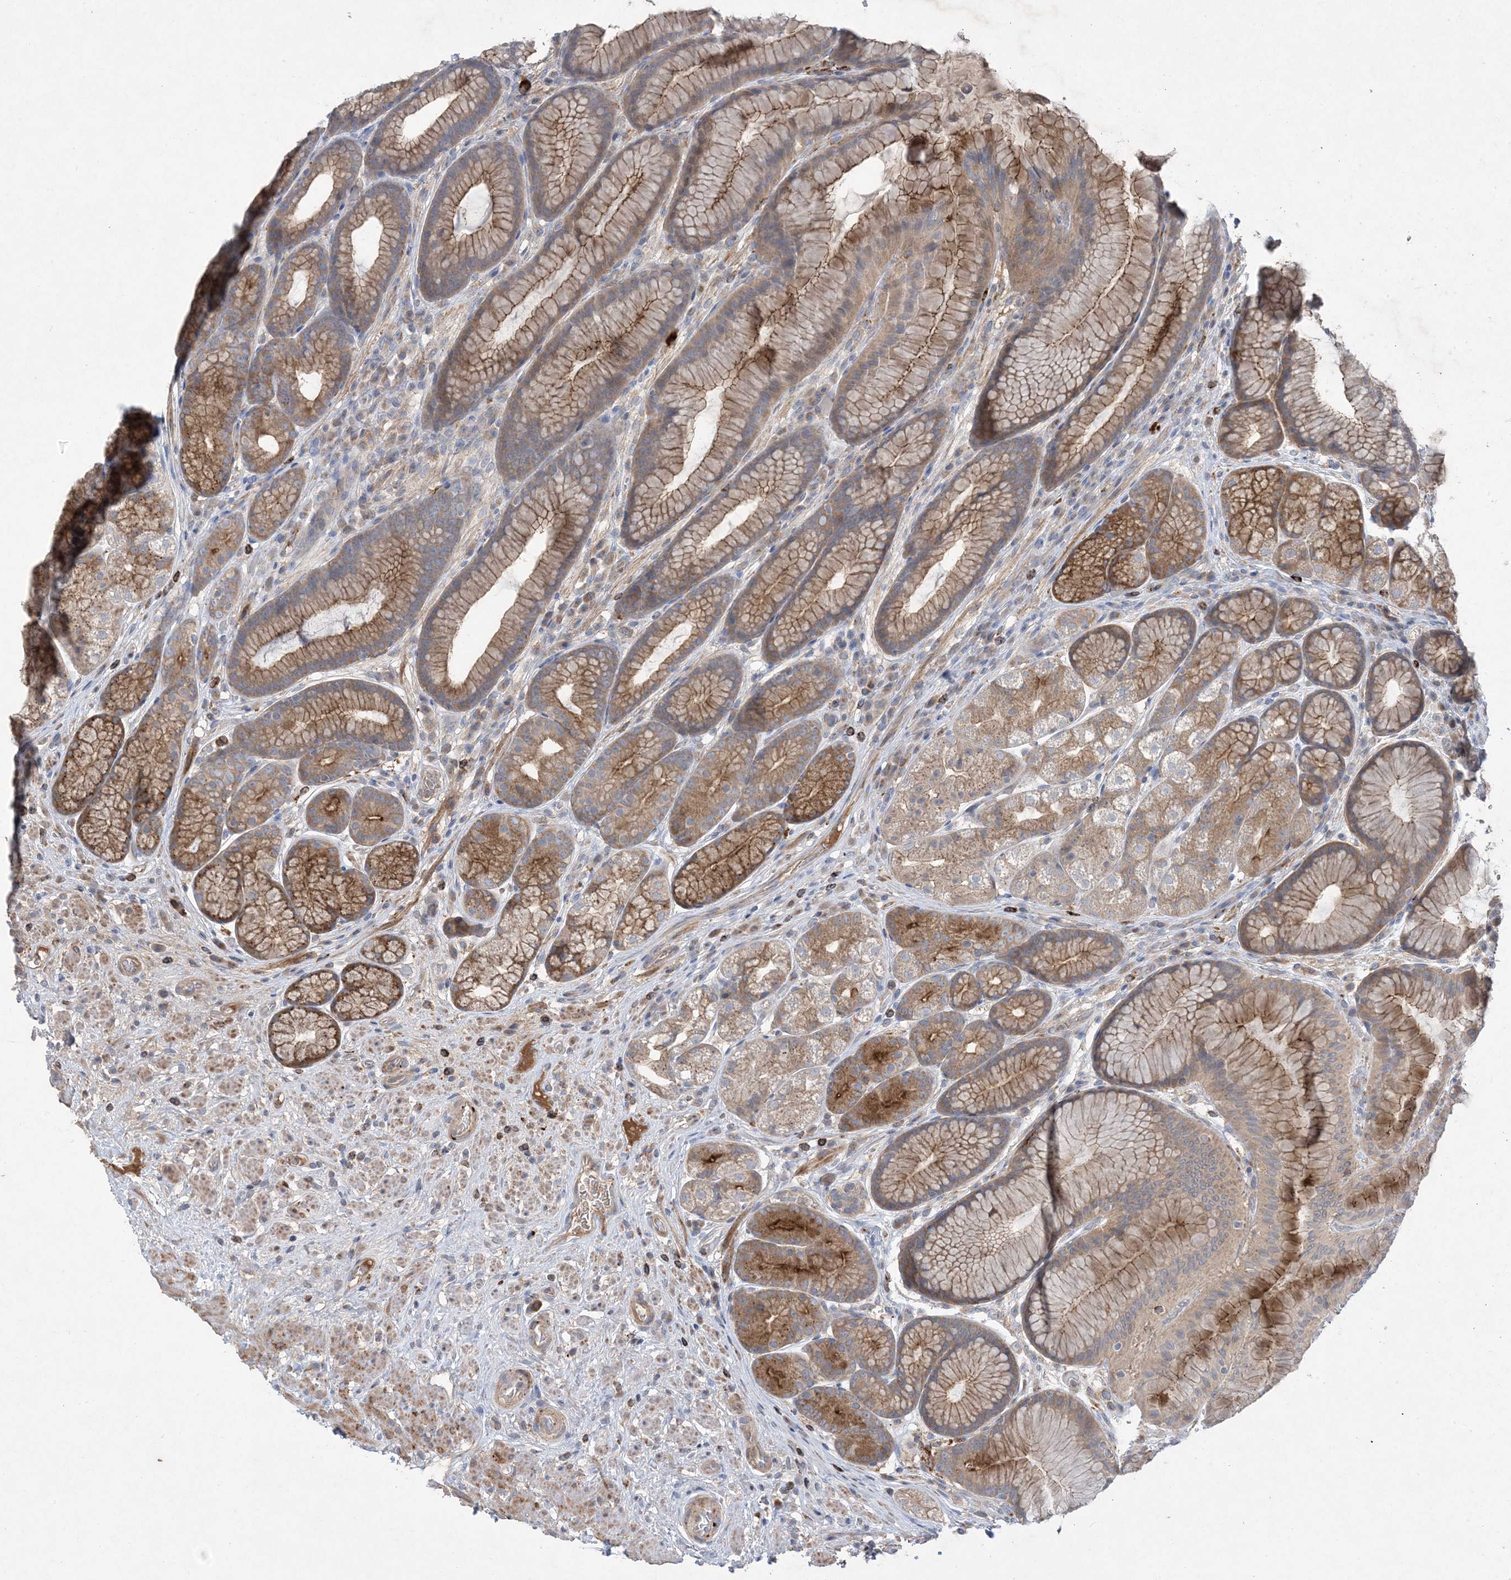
{"staining": {"intensity": "moderate", "quantity": ">75%", "location": "cytoplasmic/membranous"}, "tissue": "stomach", "cell_type": "Glandular cells", "image_type": "normal", "snomed": [{"axis": "morphology", "description": "Normal tissue, NOS"}, {"axis": "topography", "description": "Stomach"}], "caption": "Benign stomach reveals moderate cytoplasmic/membranous expression in about >75% of glandular cells, visualized by immunohistochemistry.", "gene": "MASP2", "patient": {"sex": "male", "age": 57}}